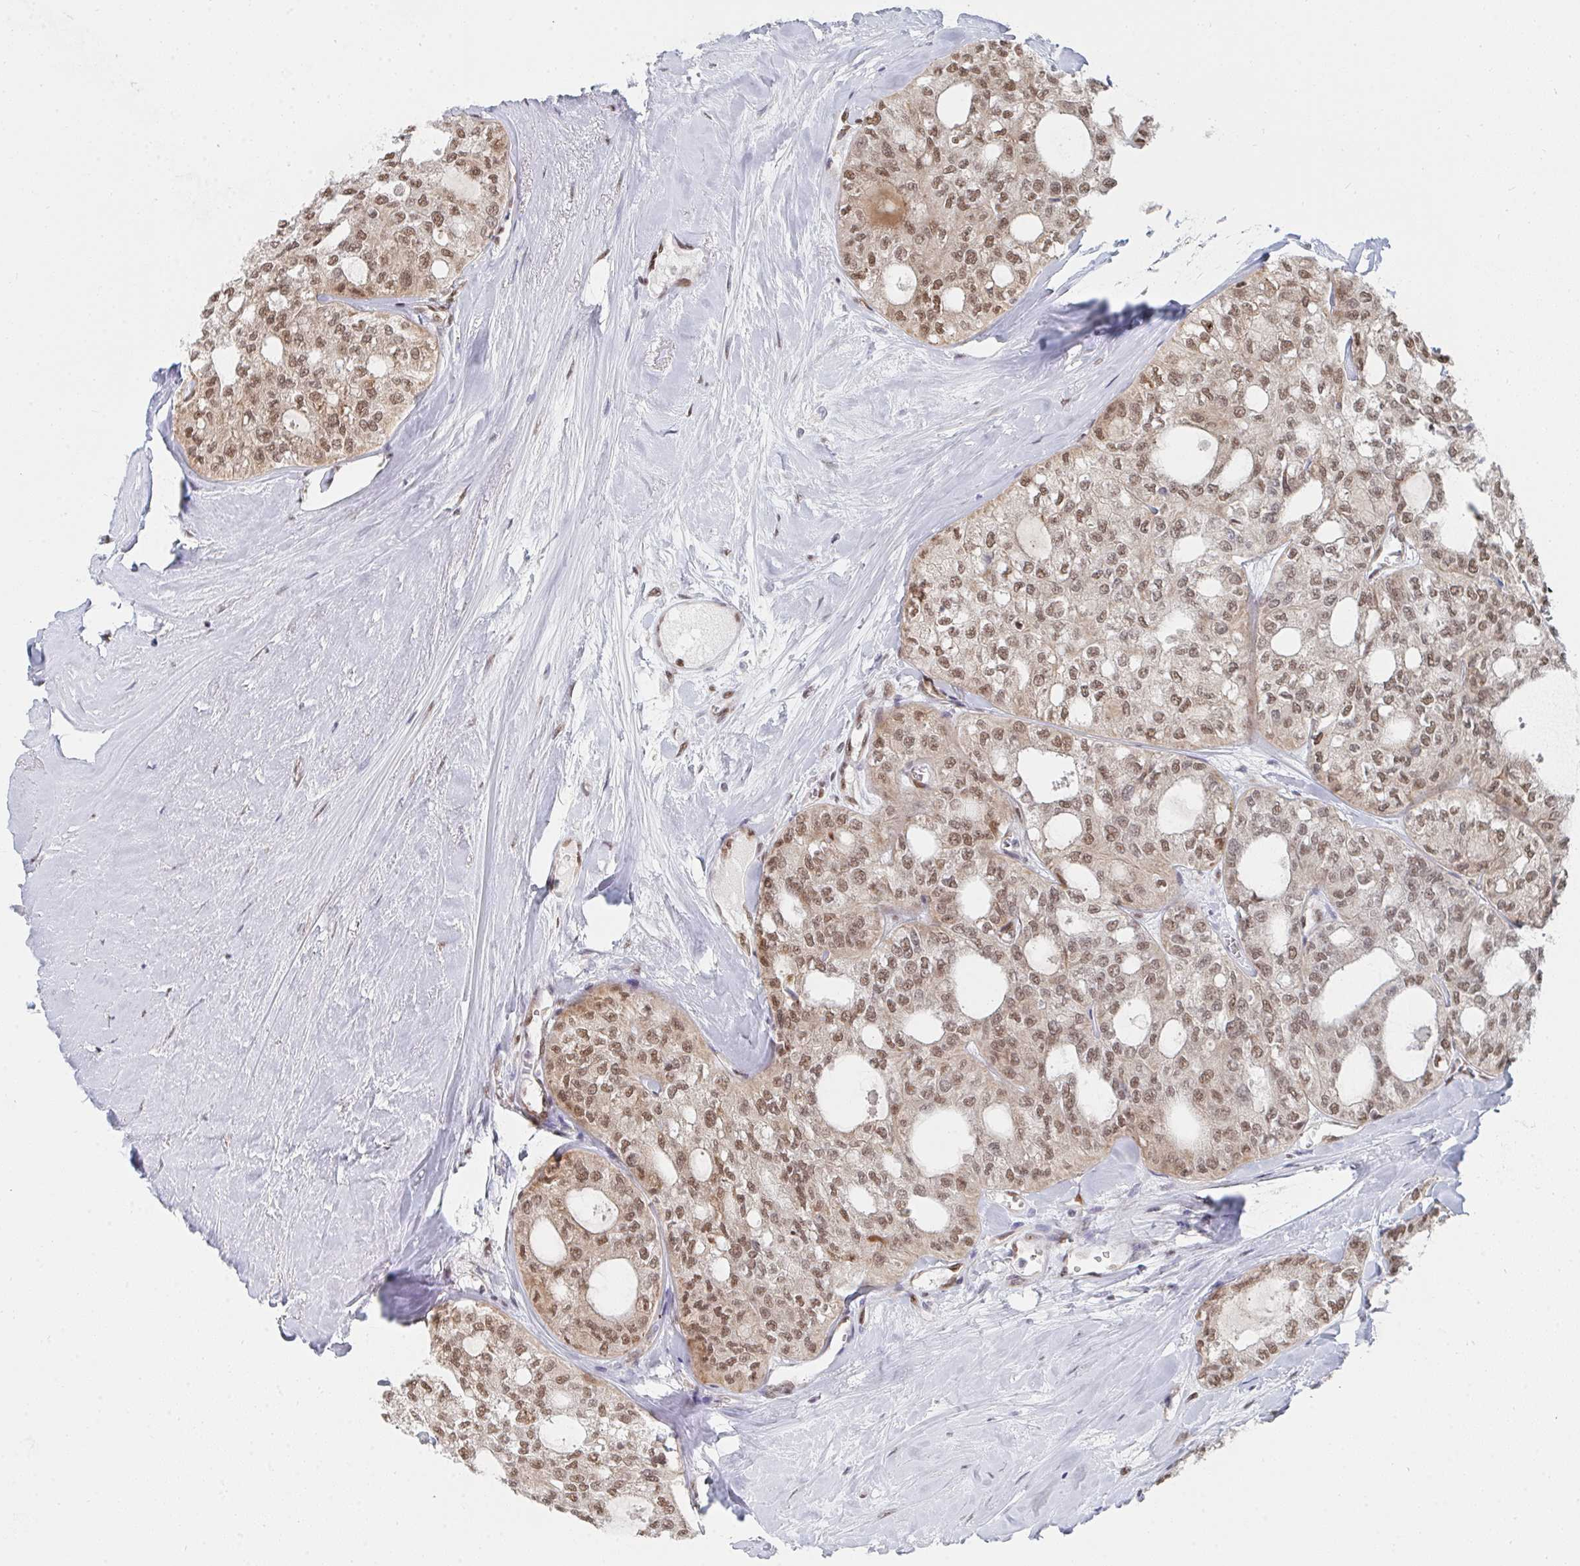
{"staining": {"intensity": "moderate", "quantity": ">75%", "location": "nuclear"}, "tissue": "thyroid cancer", "cell_type": "Tumor cells", "image_type": "cancer", "snomed": [{"axis": "morphology", "description": "Follicular adenoma carcinoma, NOS"}, {"axis": "topography", "description": "Thyroid gland"}], "caption": "Immunohistochemical staining of thyroid cancer (follicular adenoma carcinoma) reveals medium levels of moderate nuclear protein positivity in approximately >75% of tumor cells.", "gene": "MBNL1", "patient": {"sex": "male", "age": 75}}